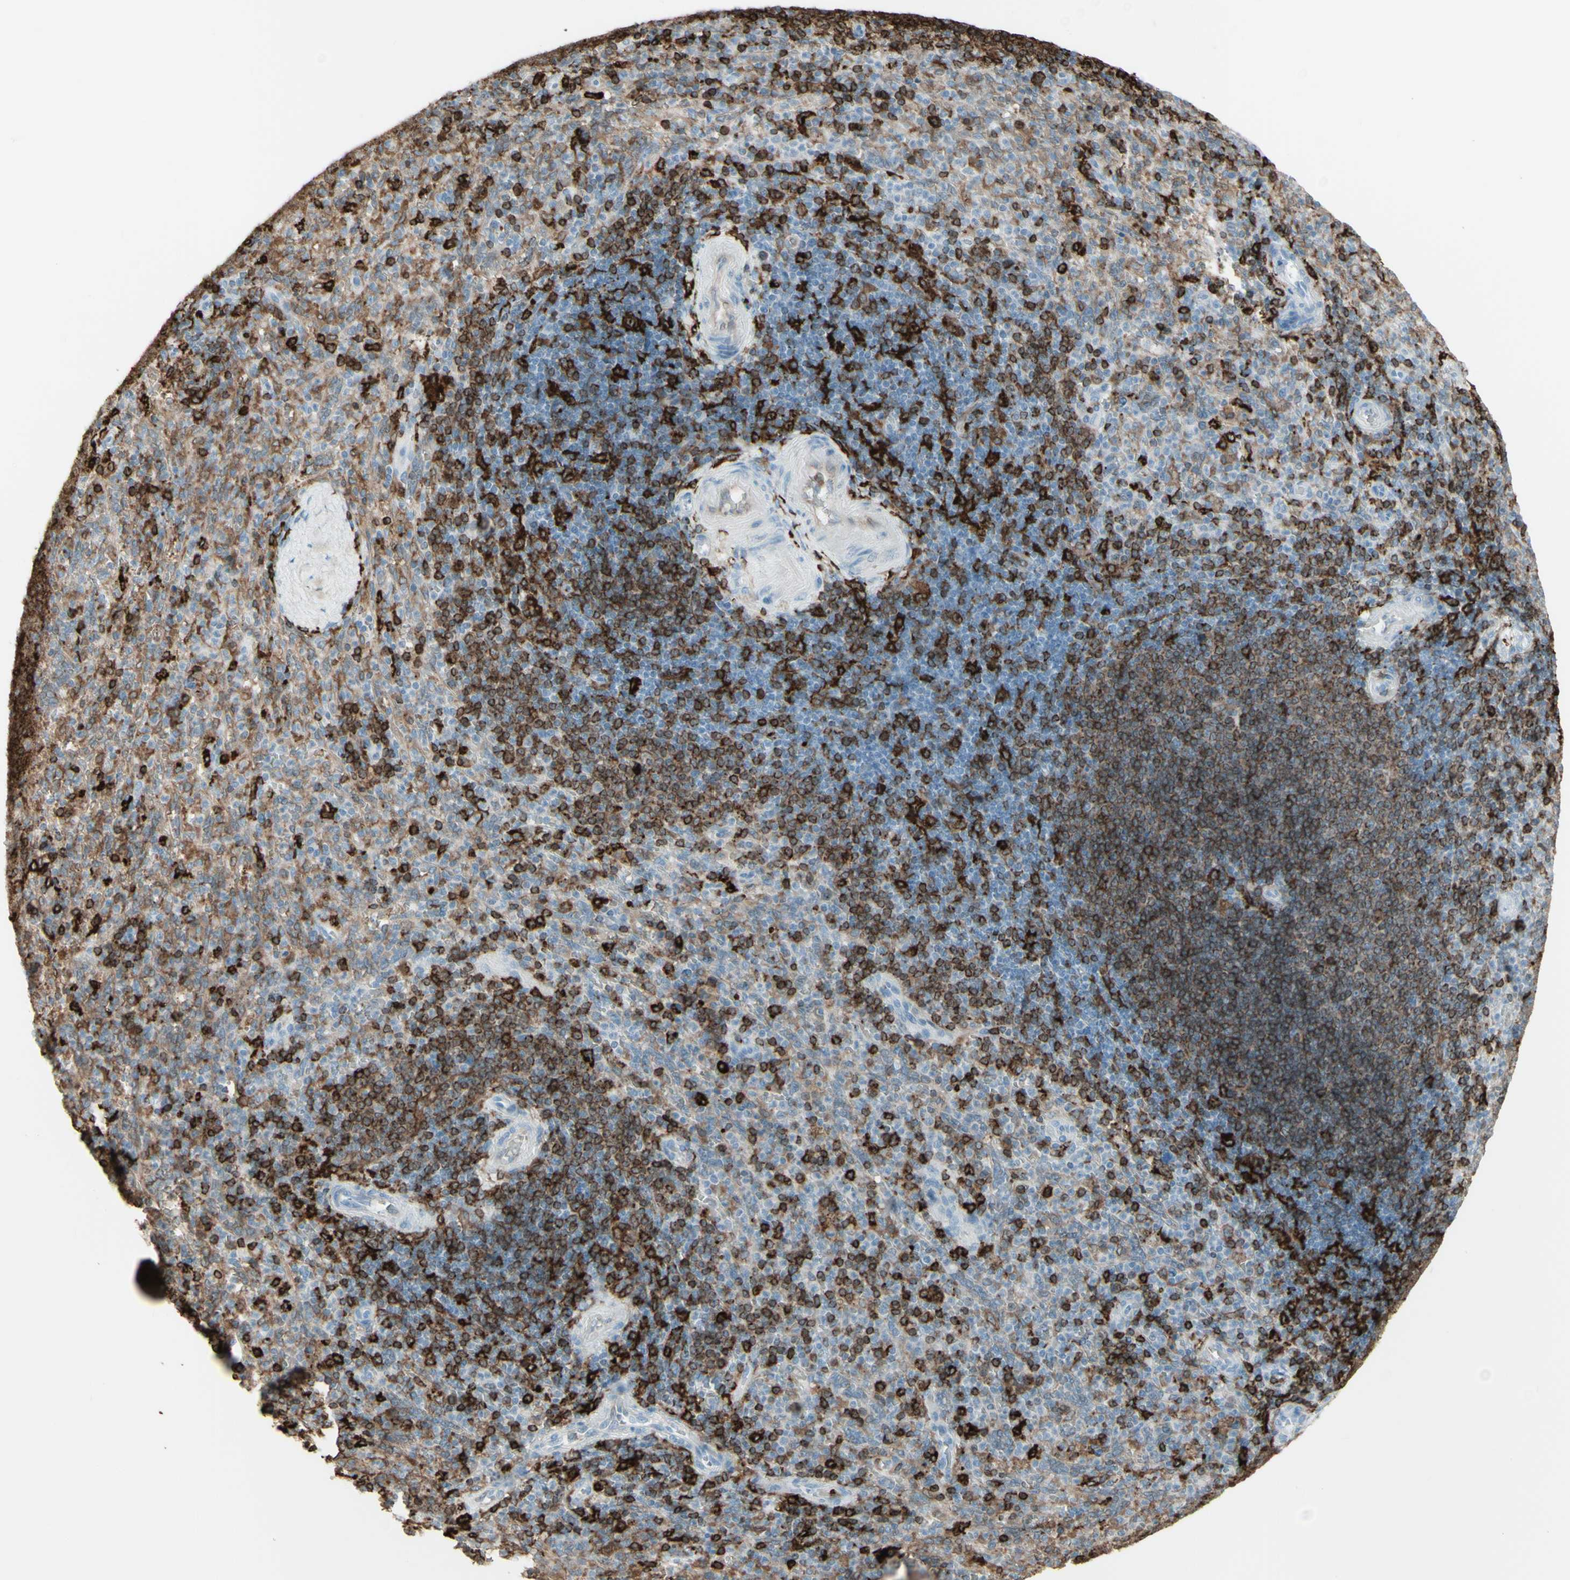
{"staining": {"intensity": "strong", "quantity": "25%-75%", "location": "cytoplasmic/membranous"}, "tissue": "spleen", "cell_type": "Cells in red pulp", "image_type": "normal", "snomed": [{"axis": "morphology", "description": "Normal tissue, NOS"}, {"axis": "topography", "description": "Spleen"}], "caption": "Immunohistochemical staining of benign human spleen shows high levels of strong cytoplasmic/membranous positivity in approximately 25%-75% of cells in red pulp. The protein of interest is stained brown, and the nuclei are stained in blue (DAB IHC with brightfield microscopy, high magnification).", "gene": "HLA", "patient": {"sex": "male", "age": 36}}